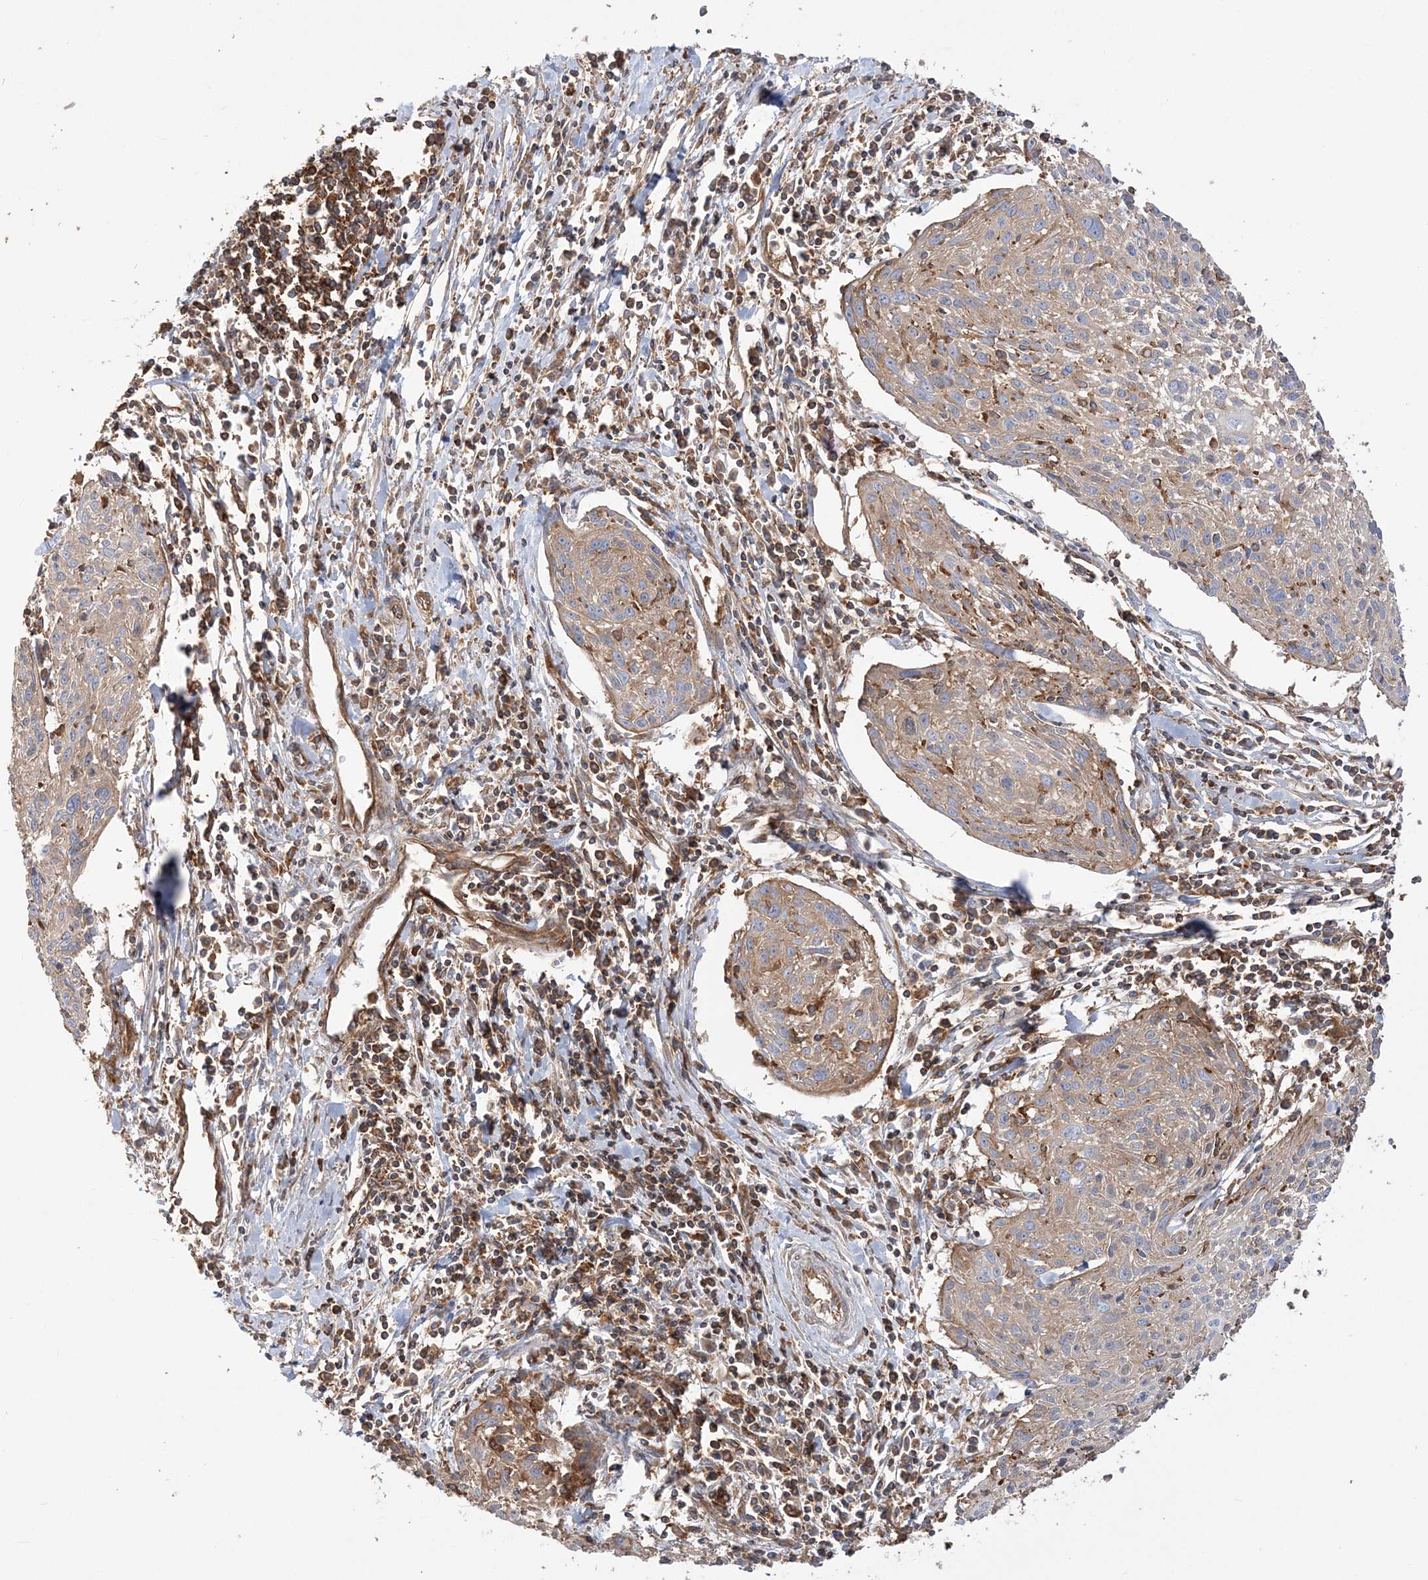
{"staining": {"intensity": "weak", "quantity": "<25%", "location": "cytoplasmic/membranous"}, "tissue": "cervical cancer", "cell_type": "Tumor cells", "image_type": "cancer", "snomed": [{"axis": "morphology", "description": "Squamous cell carcinoma, NOS"}, {"axis": "topography", "description": "Cervix"}], "caption": "There is no significant expression in tumor cells of cervical squamous cell carcinoma.", "gene": "TBC1D5", "patient": {"sex": "female", "age": 51}}